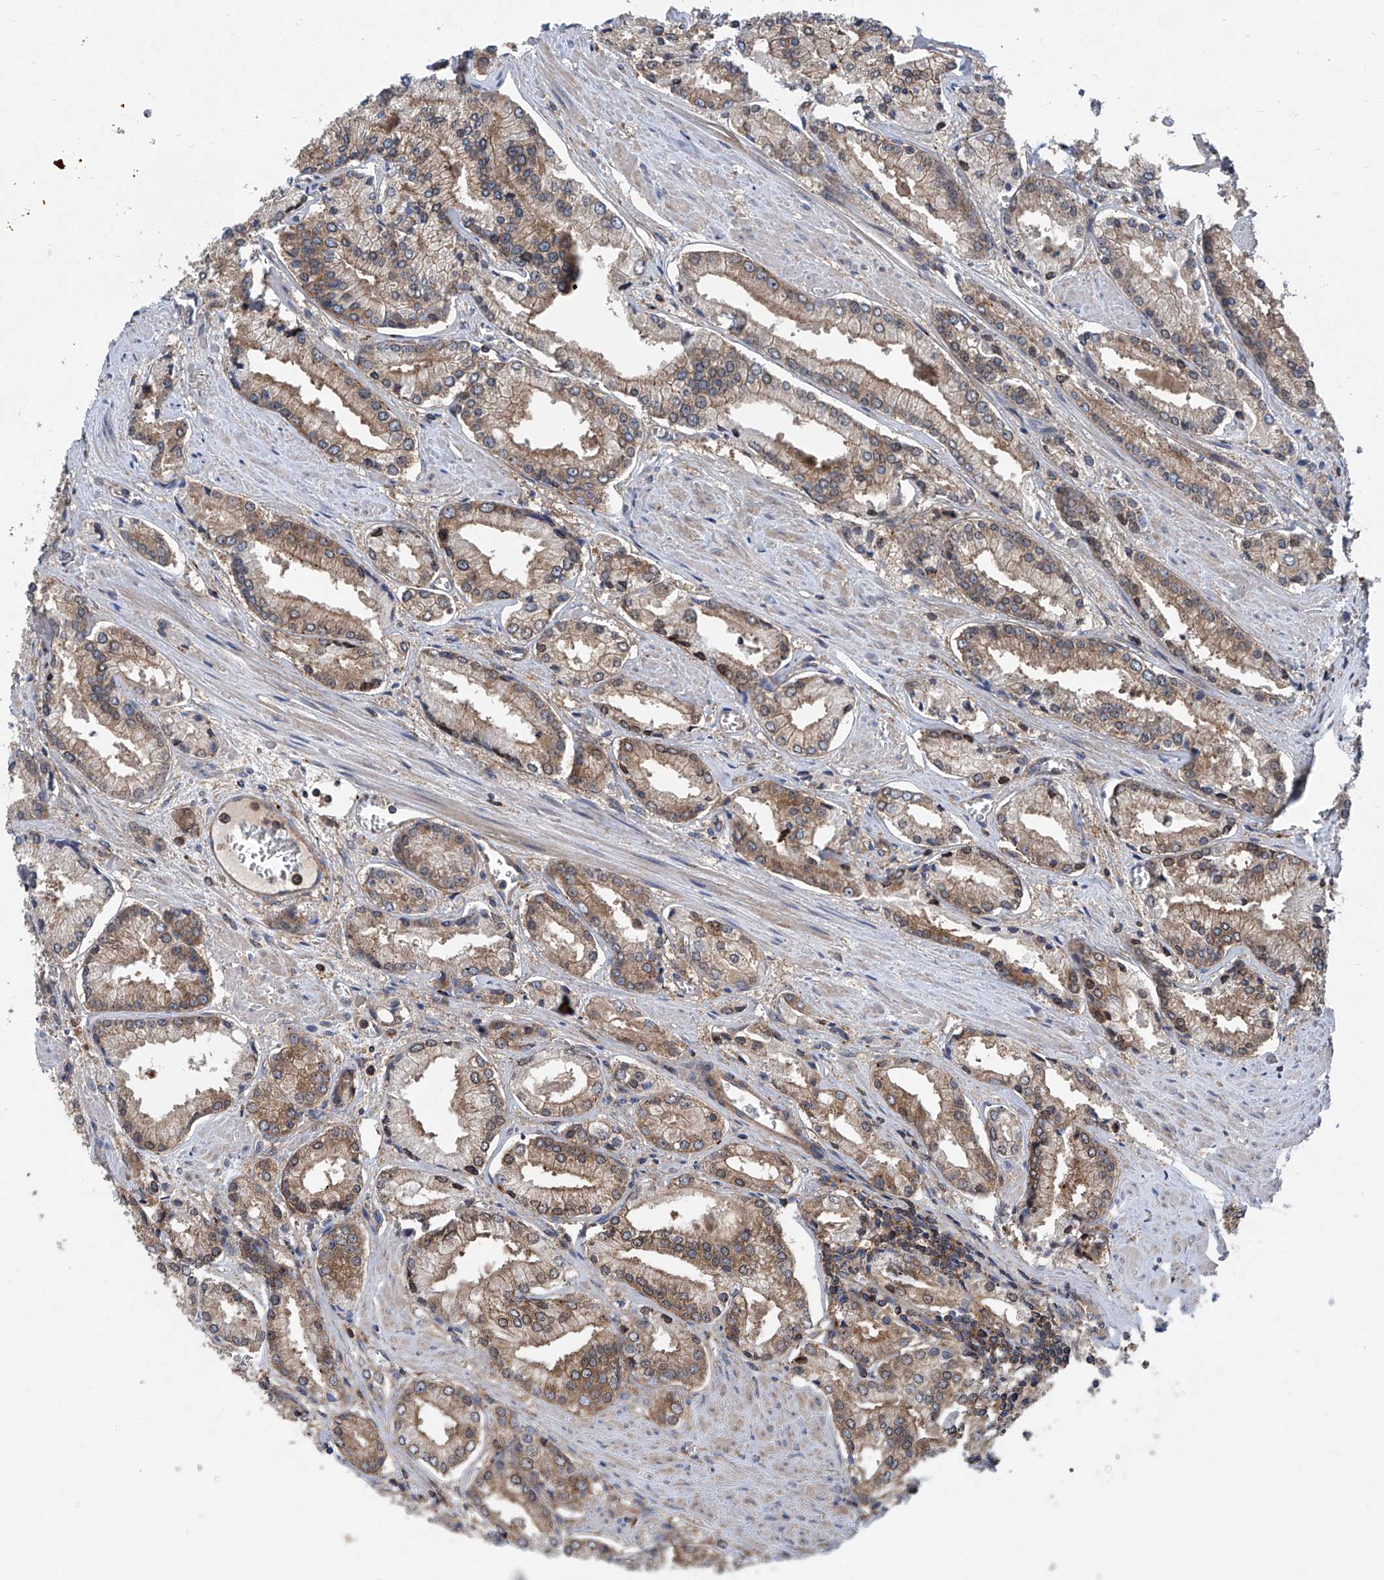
{"staining": {"intensity": "moderate", "quantity": ">75%", "location": "cytoplasmic/membranous"}, "tissue": "prostate cancer", "cell_type": "Tumor cells", "image_type": "cancer", "snomed": [{"axis": "morphology", "description": "Adenocarcinoma, Low grade"}, {"axis": "topography", "description": "Prostate"}], "caption": "Prostate low-grade adenocarcinoma stained with immunohistochemistry (IHC) reveals moderate cytoplasmic/membranous staining in about >75% of tumor cells. Nuclei are stained in blue.", "gene": "SMAP1", "patient": {"sex": "male", "age": 54}}